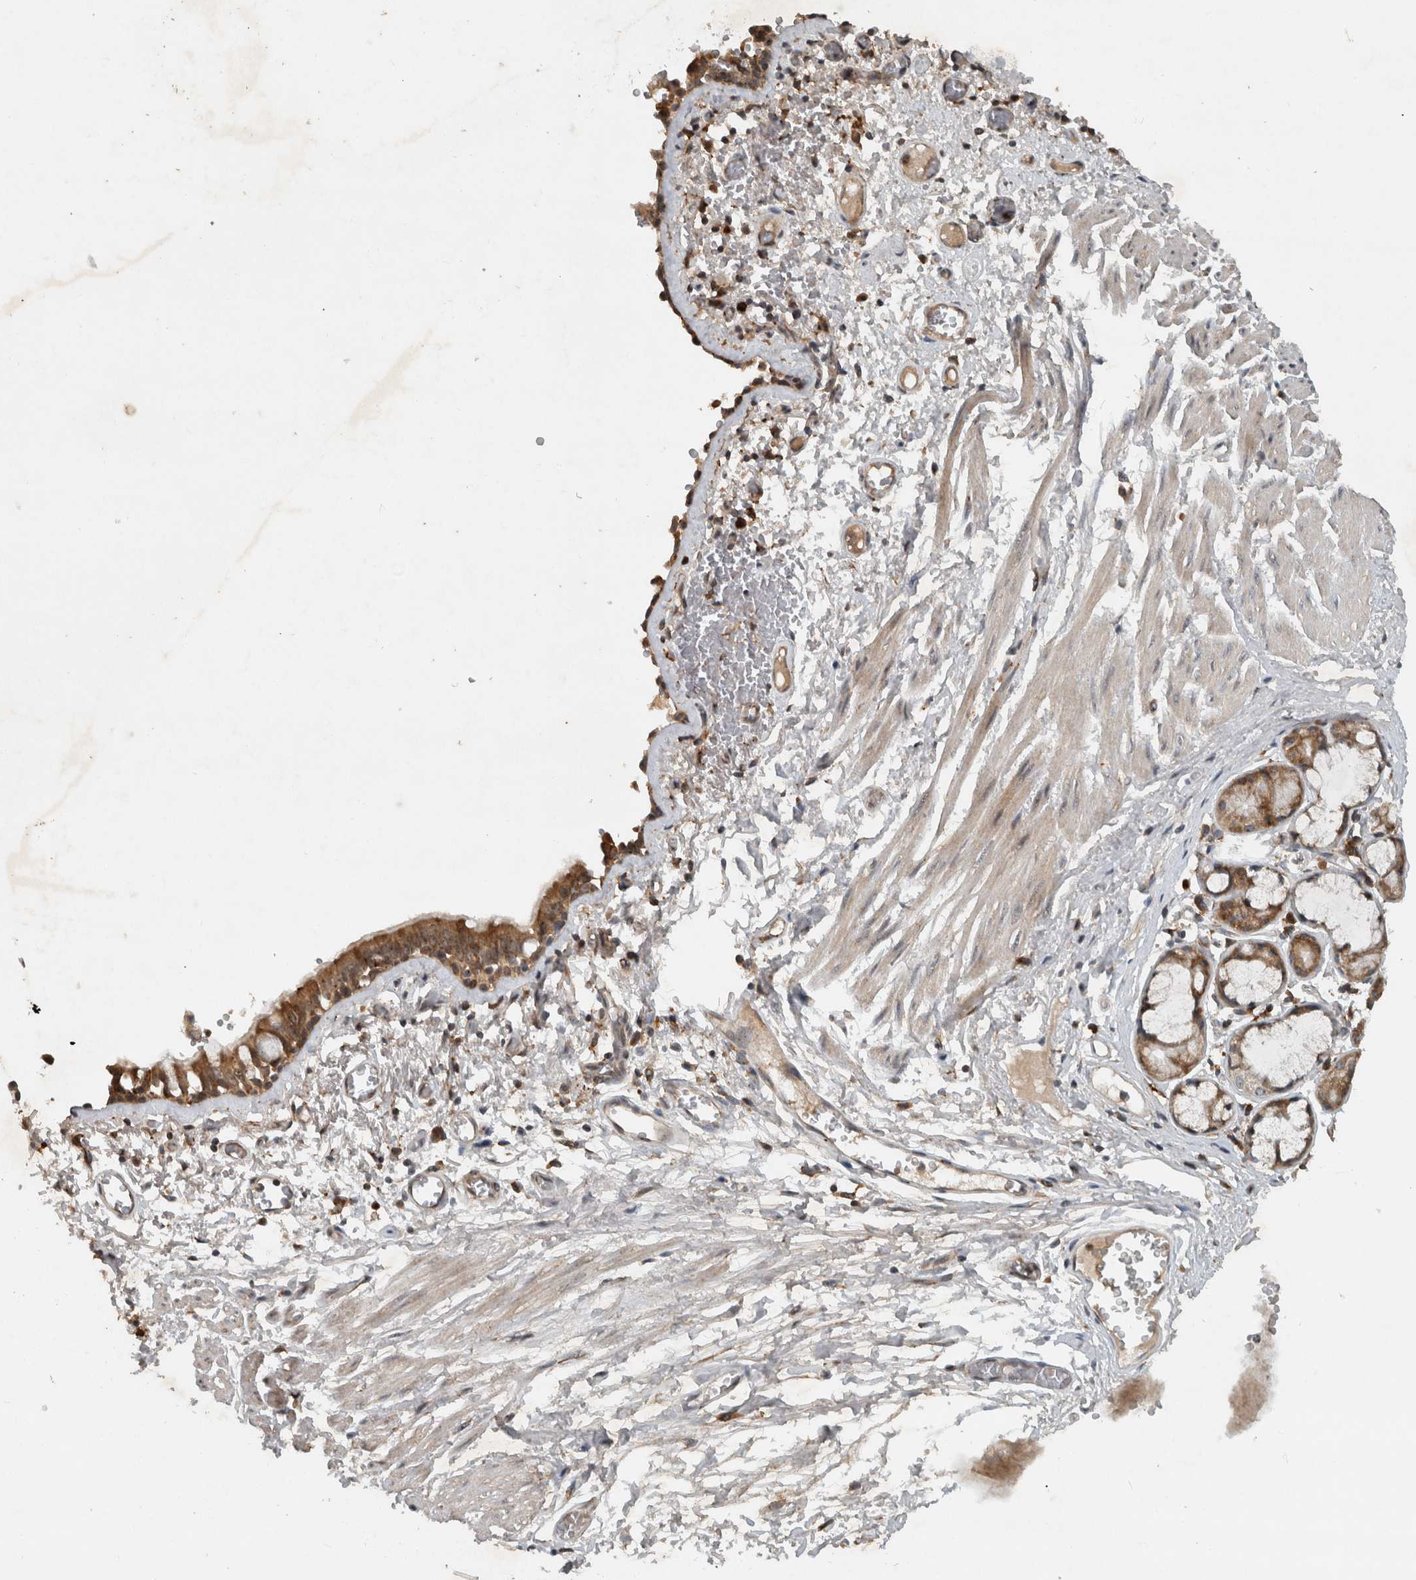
{"staining": {"intensity": "moderate", "quantity": ">75%", "location": "cytoplasmic/membranous"}, "tissue": "bronchus", "cell_type": "Respiratory epithelial cells", "image_type": "normal", "snomed": [{"axis": "morphology", "description": "Normal tissue, NOS"}, {"axis": "topography", "description": "Bronchus"}, {"axis": "topography", "description": "Lung"}], "caption": "IHC micrograph of unremarkable bronchus: bronchus stained using immunohistochemistry (IHC) displays medium levels of moderate protein expression localized specifically in the cytoplasmic/membranous of respiratory epithelial cells, appearing as a cytoplasmic/membranous brown color.", "gene": "GPR137B", "patient": {"sex": "male", "age": 56}}